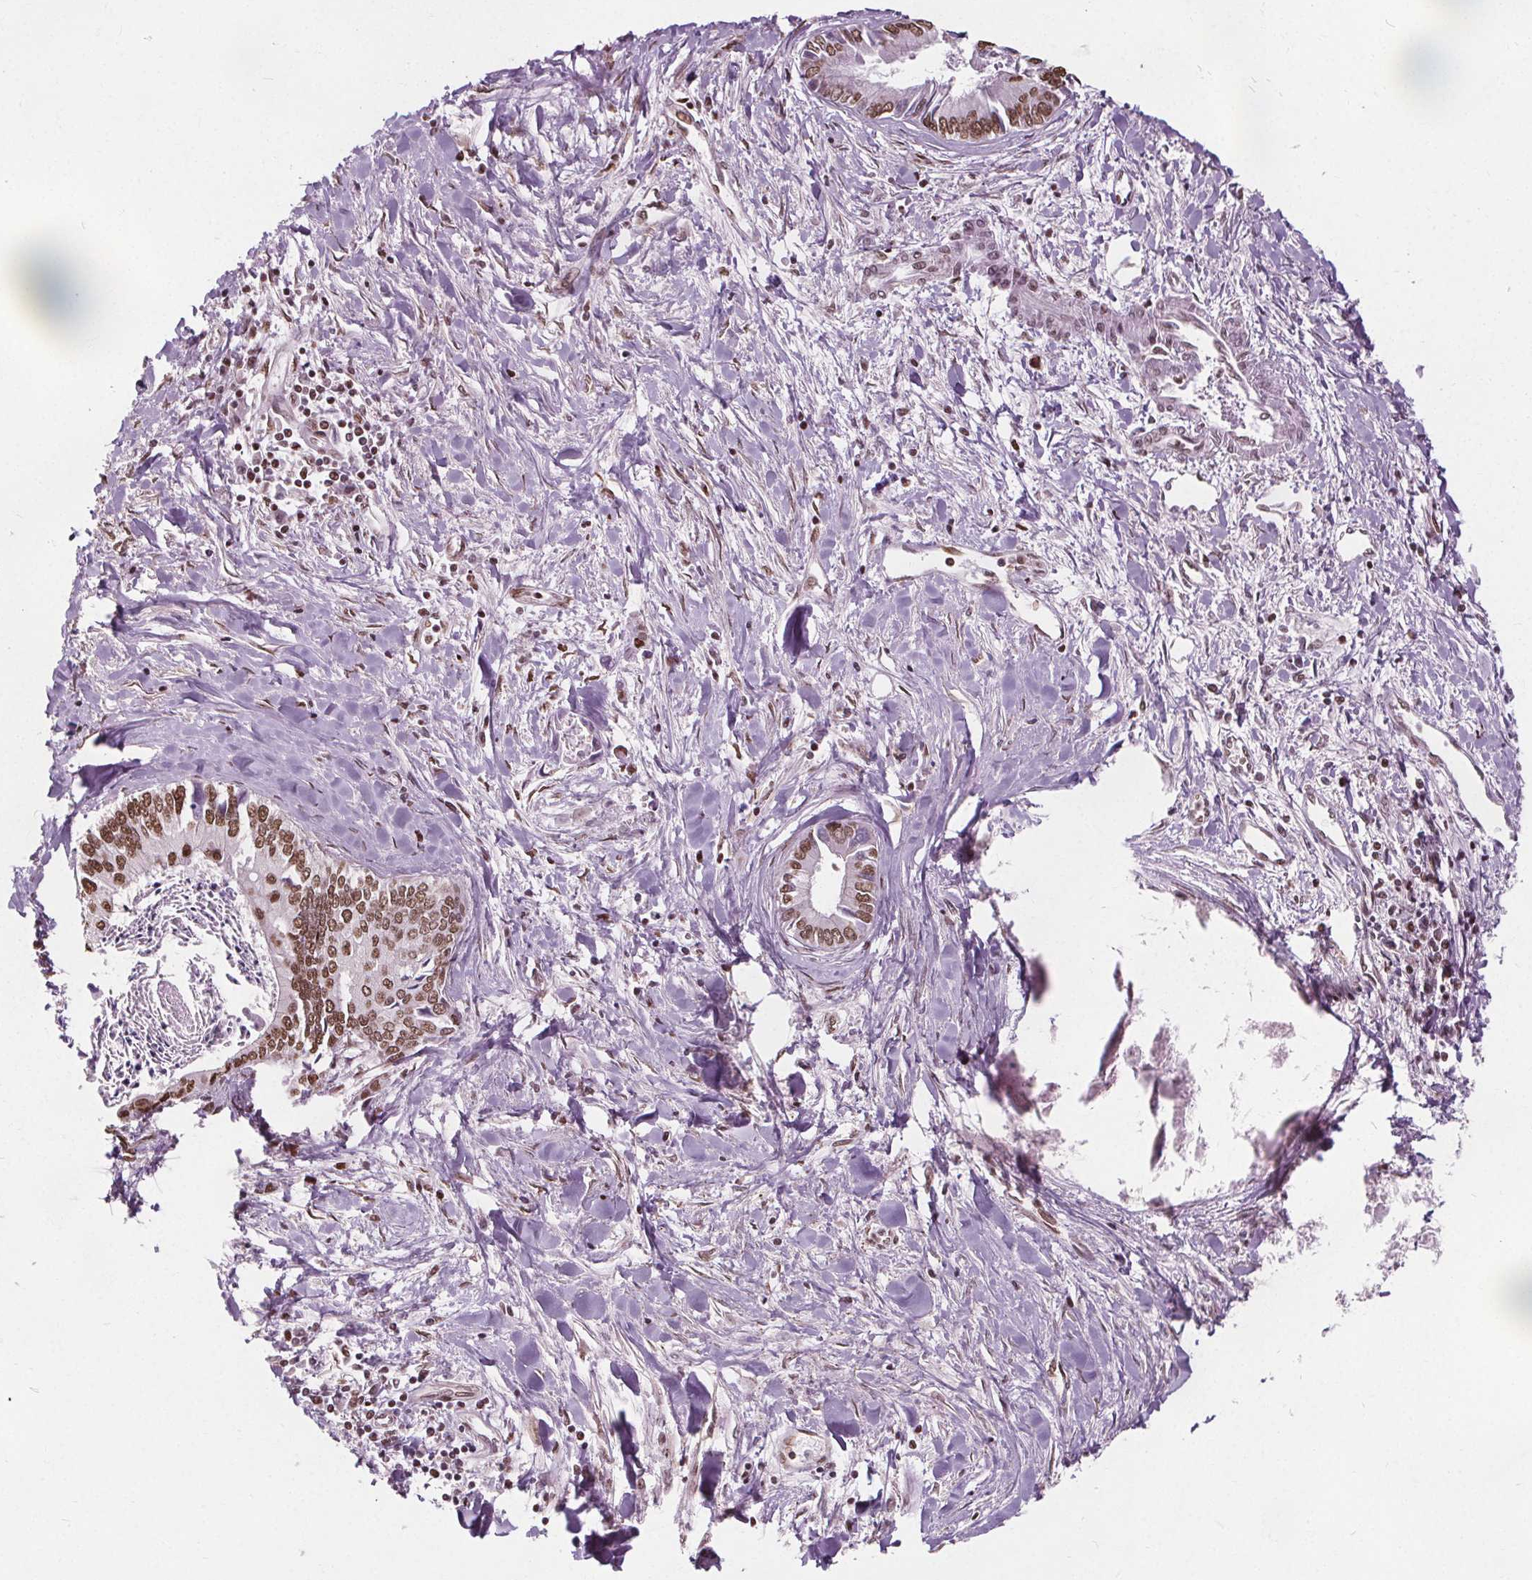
{"staining": {"intensity": "moderate", "quantity": ">75%", "location": "nuclear"}, "tissue": "liver cancer", "cell_type": "Tumor cells", "image_type": "cancer", "snomed": [{"axis": "morphology", "description": "Cholangiocarcinoma"}, {"axis": "topography", "description": "Liver"}], "caption": "IHC histopathology image of human cholangiocarcinoma (liver) stained for a protein (brown), which reveals medium levels of moderate nuclear staining in about >75% of tumor cells.", "gene": "ISLR2", "patient": {"sex": "male", "age": 66}}